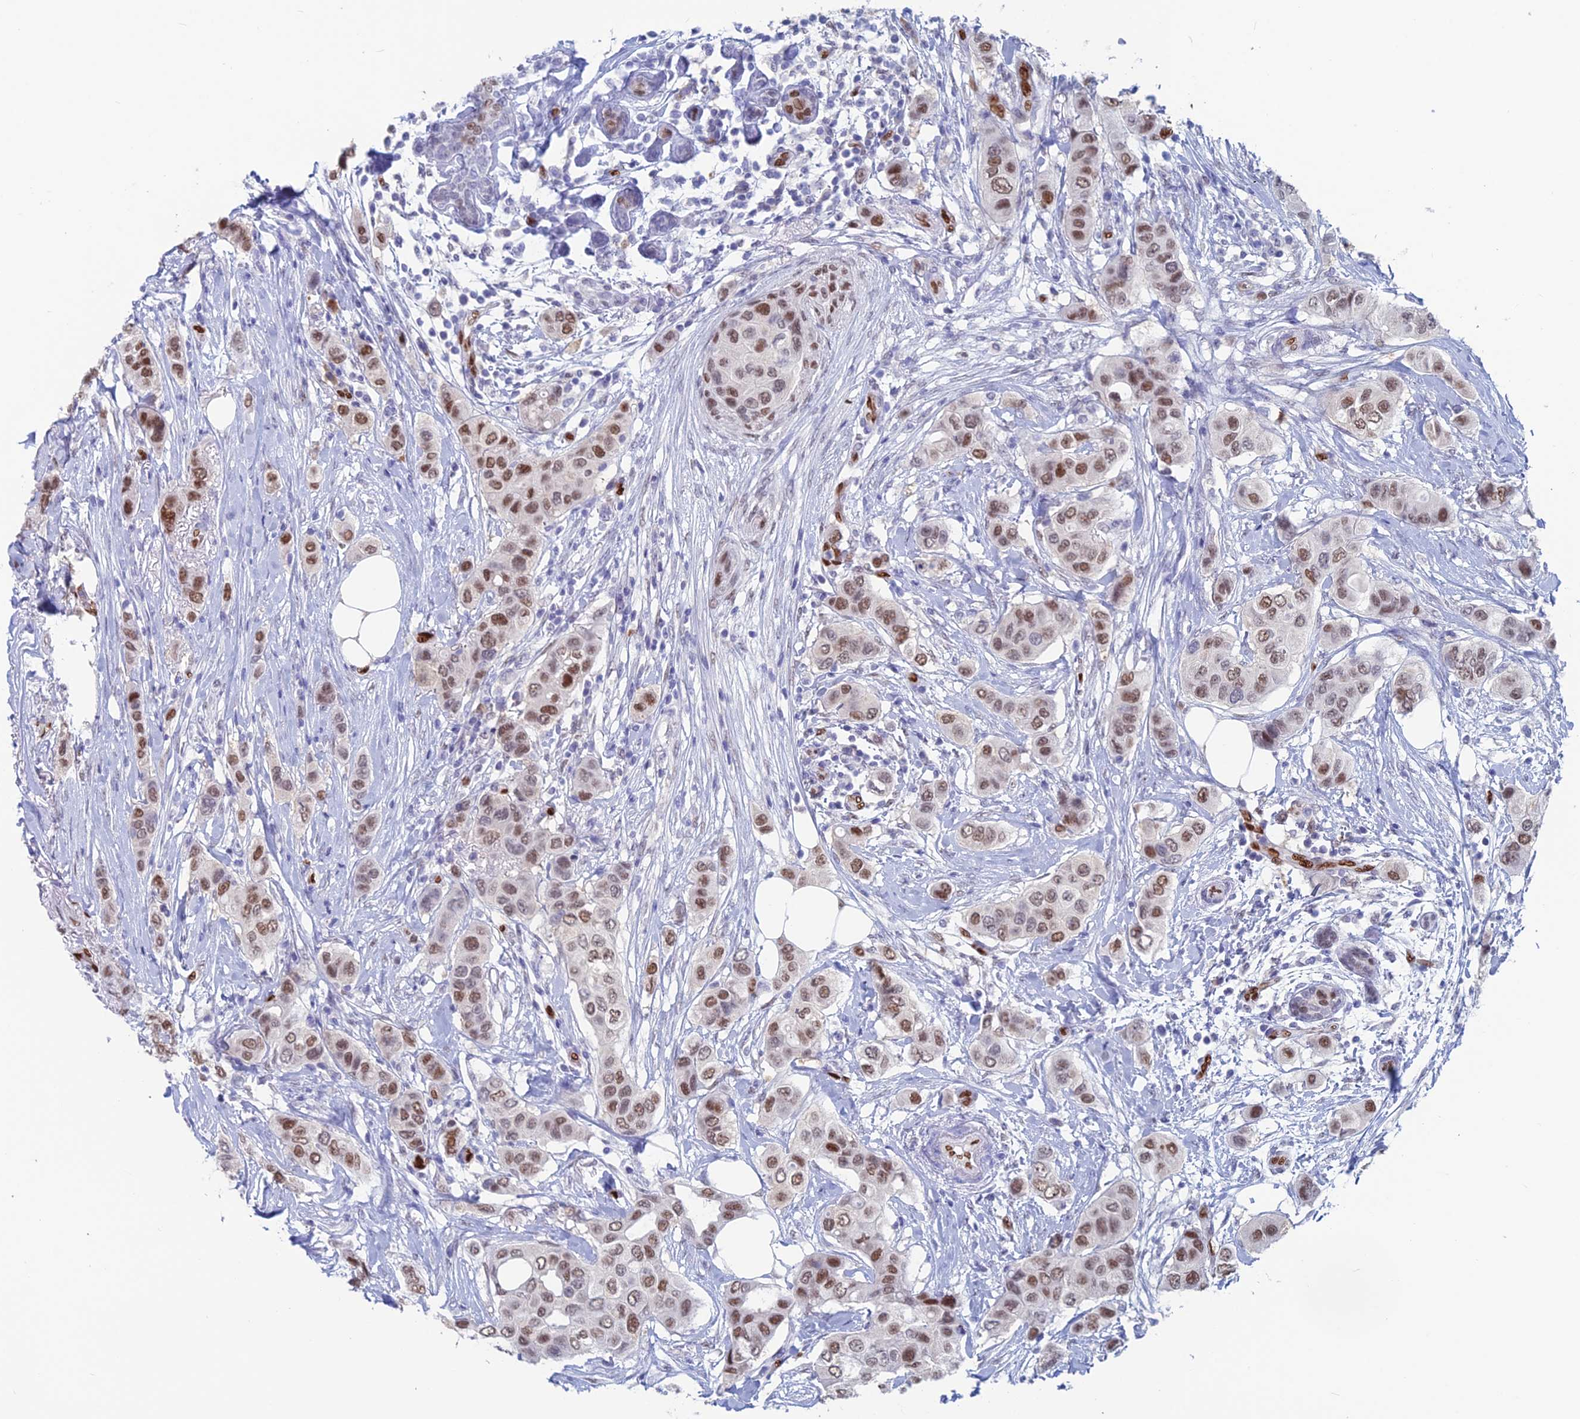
{"staining": {"intensity": "moderate", "quantity": ">75%", "location": "nuclear"}, "tissue": "breast cancer", "cell_type": "Tumor cells", "image_type": "cancer", "snomed": [{"axis": "morphology", "description": "Lobular carcinoma"}, {"axis": "topography", "description": "Breast"}], "caption": "Lobular carcinoma (breast) tissue demonstrates moderate nuclear positivity in approximately >75% of tumor cells, visualized by immunohistochemistry.", "gene": "NOL4L", "patient": {"sex": "female", "age": 51}}